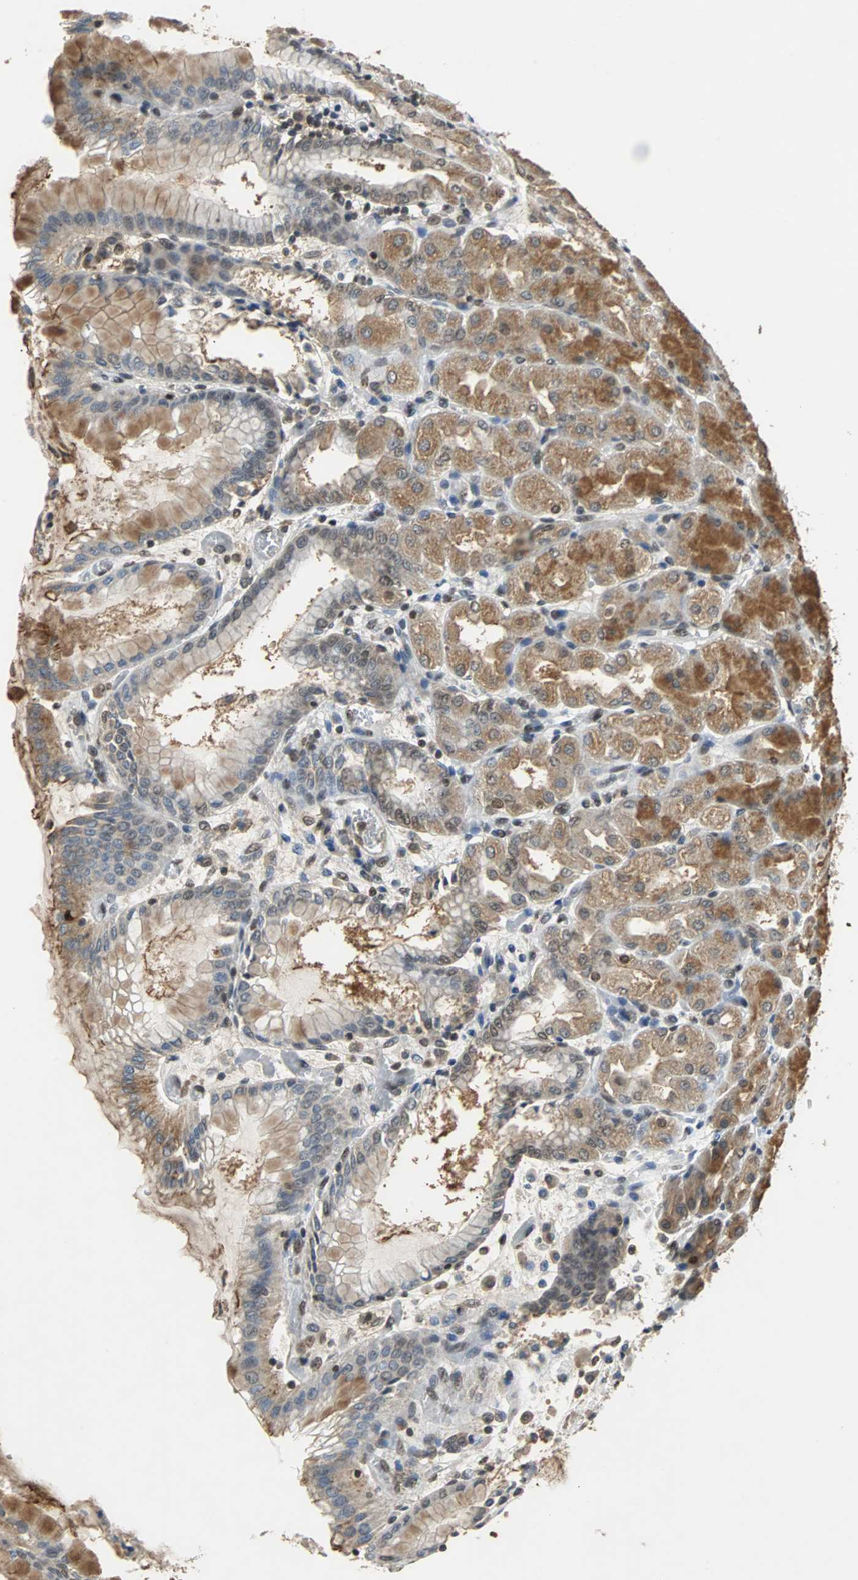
{"staining": {"intensity": "moderate", "quantity": "25%-75%", "location": "cytoplasmic/membranous"}, "tissue": "stomach", "cell_type": "Glandular cells", "image_type": "normal", "snomed": [{"axis": "morphology", "description": "Normal tissue, NOS"}, {"axis": "topography", "description": "Stomach, upper"}], "caption": "High-magnification brightfield microscopy of normal stomach stained with DAB (3,3'-diaminobenzidine) (brown) and counterstained with hematoxylin (blue). glandular cells exhibit moderate cytoplasmic/membranous staining is seen in approximately25%-75% of cells.", "gene": "PHC1", "patient": {"sex": "female", "age": 56}}